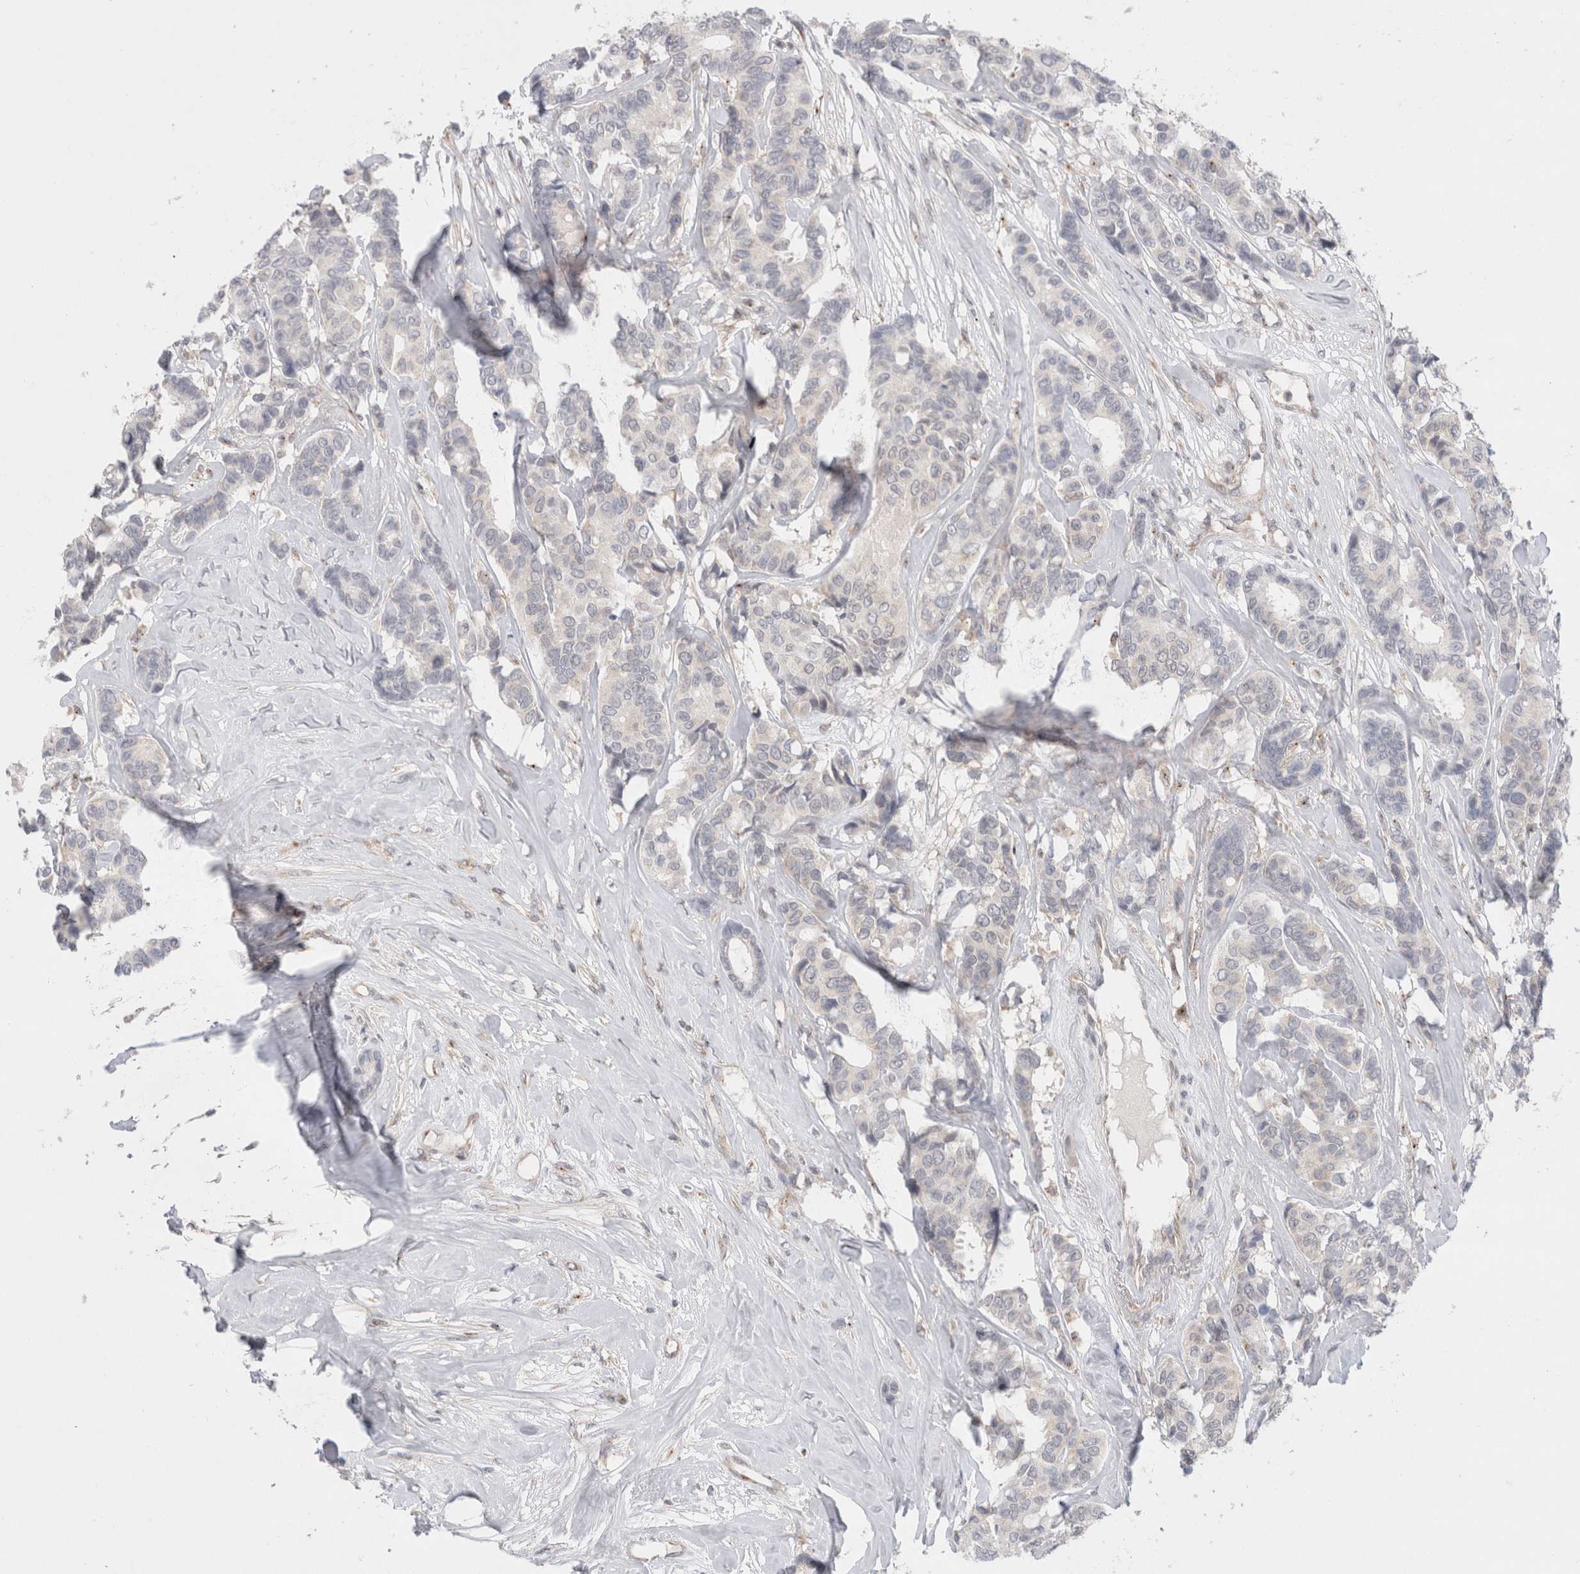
{"staining": {"intensity": "negative", "quantity": "none", "location": "none"}, "tissue": "breast cancer", "cell_type": "Tumor cells", "image_type": "cancer", "snomed": [{"axis": "morphology", "description": "Duct carcinoma"}, {"axis": "topography", "description": "Breast"}], "caption": "Breast cancer (invasive ductal carcinoma) stained for a protein using immunohistochemistry displays no positivity tumor cells.", "gene": "BICD2", "patient": {"sex": "female", "age": 87}}